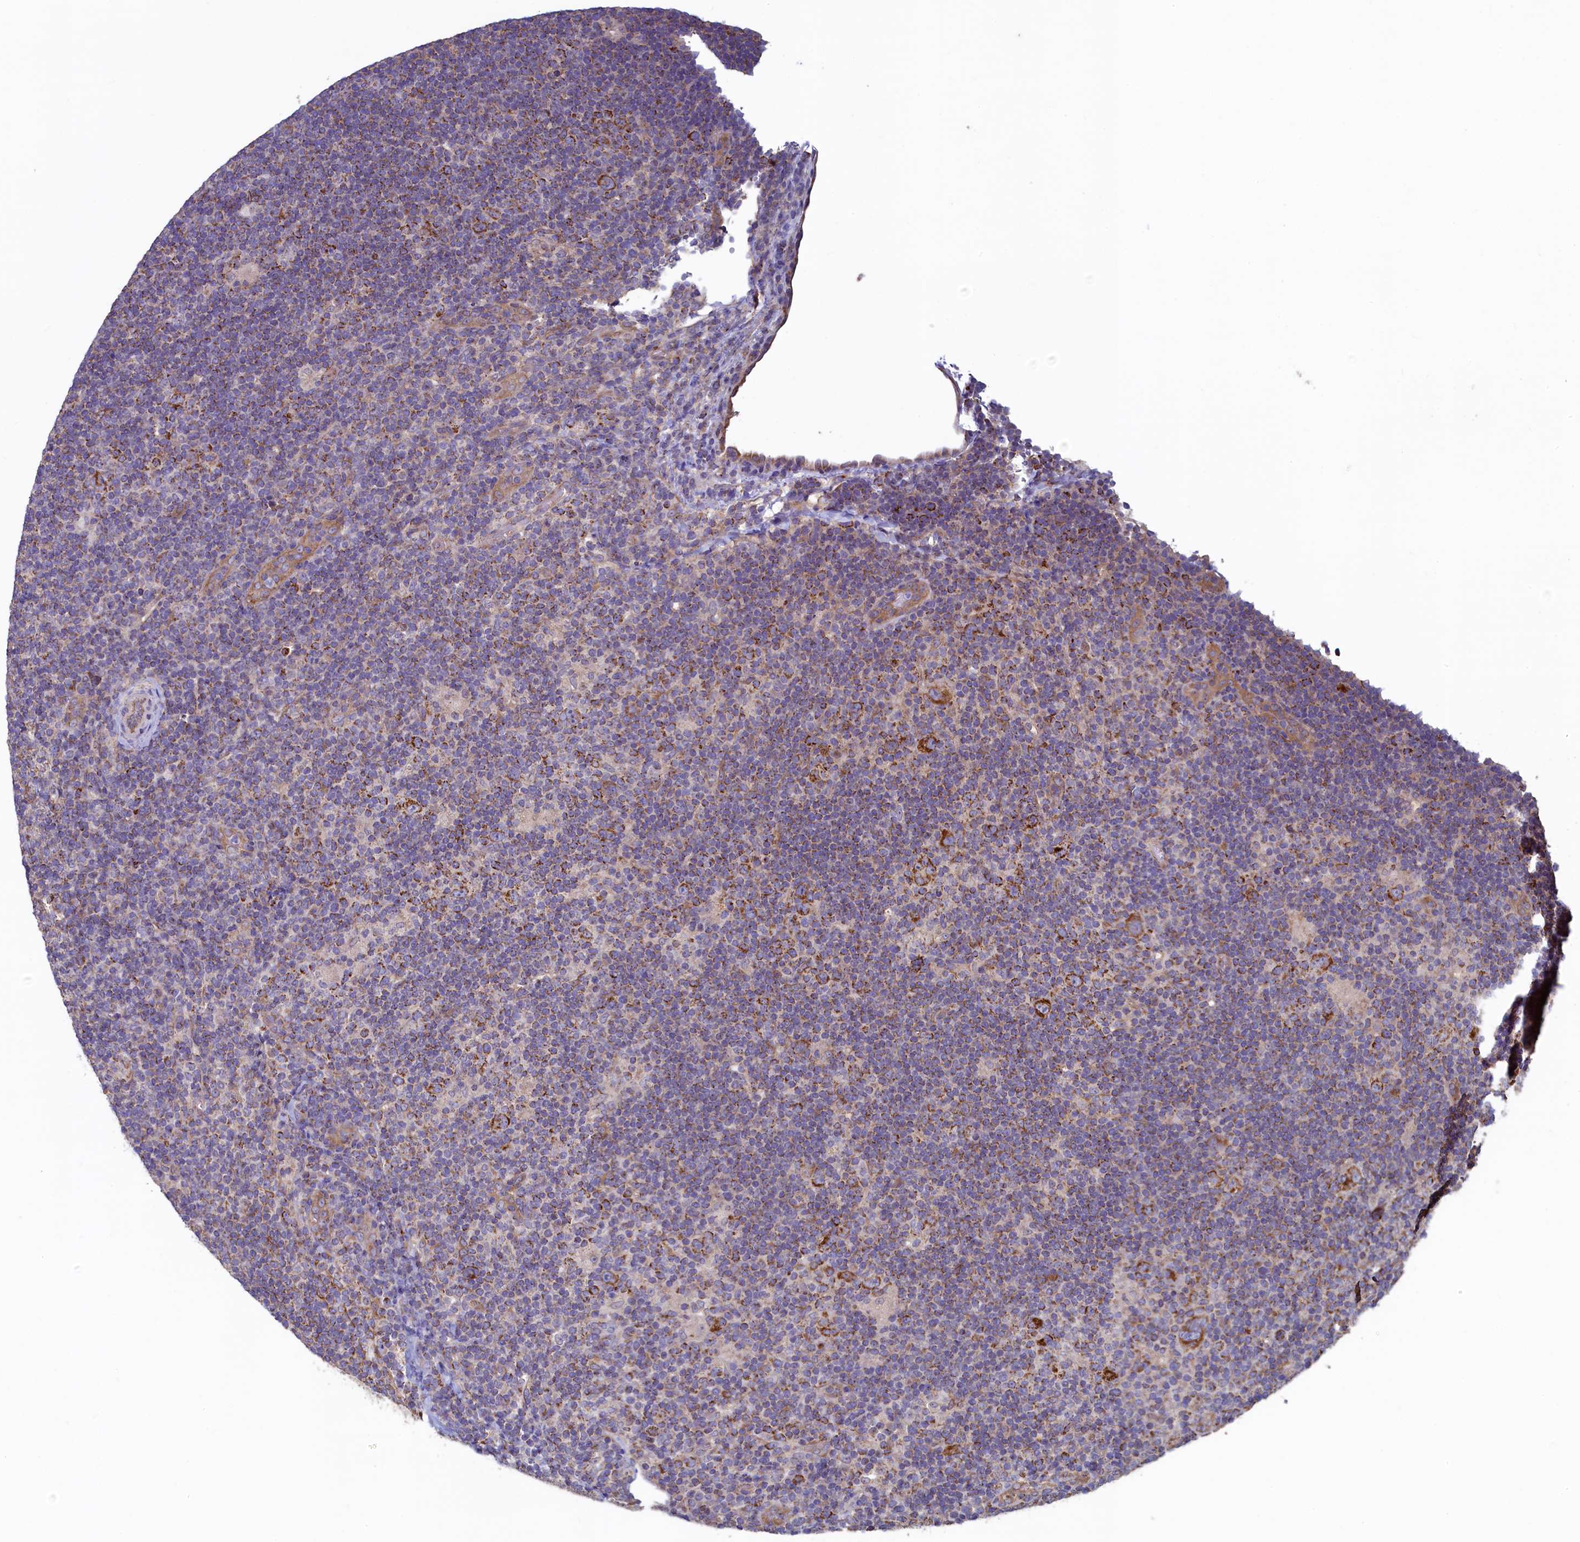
{"staining": {"intensity": "strong", "quantity": ">75%", "location": "cytoplasmic/membranous"}, "tissue": "lymphoma", "cell_type": "Tumor cells", "image_type": "cancer", "snomed": [{"axis": "morphology", "description": "Hodgkin's disease, NOS"}, {"axis": "topography", "description": "Lymph node"}], "caption": "Brown immunohistochemical staining in human lymphoma displays strong cytoplasmic/membranous staining in about >75% of tumor cells.", "gene": "SPATA2L", "patient": {"sex": "female", "age": 57}}